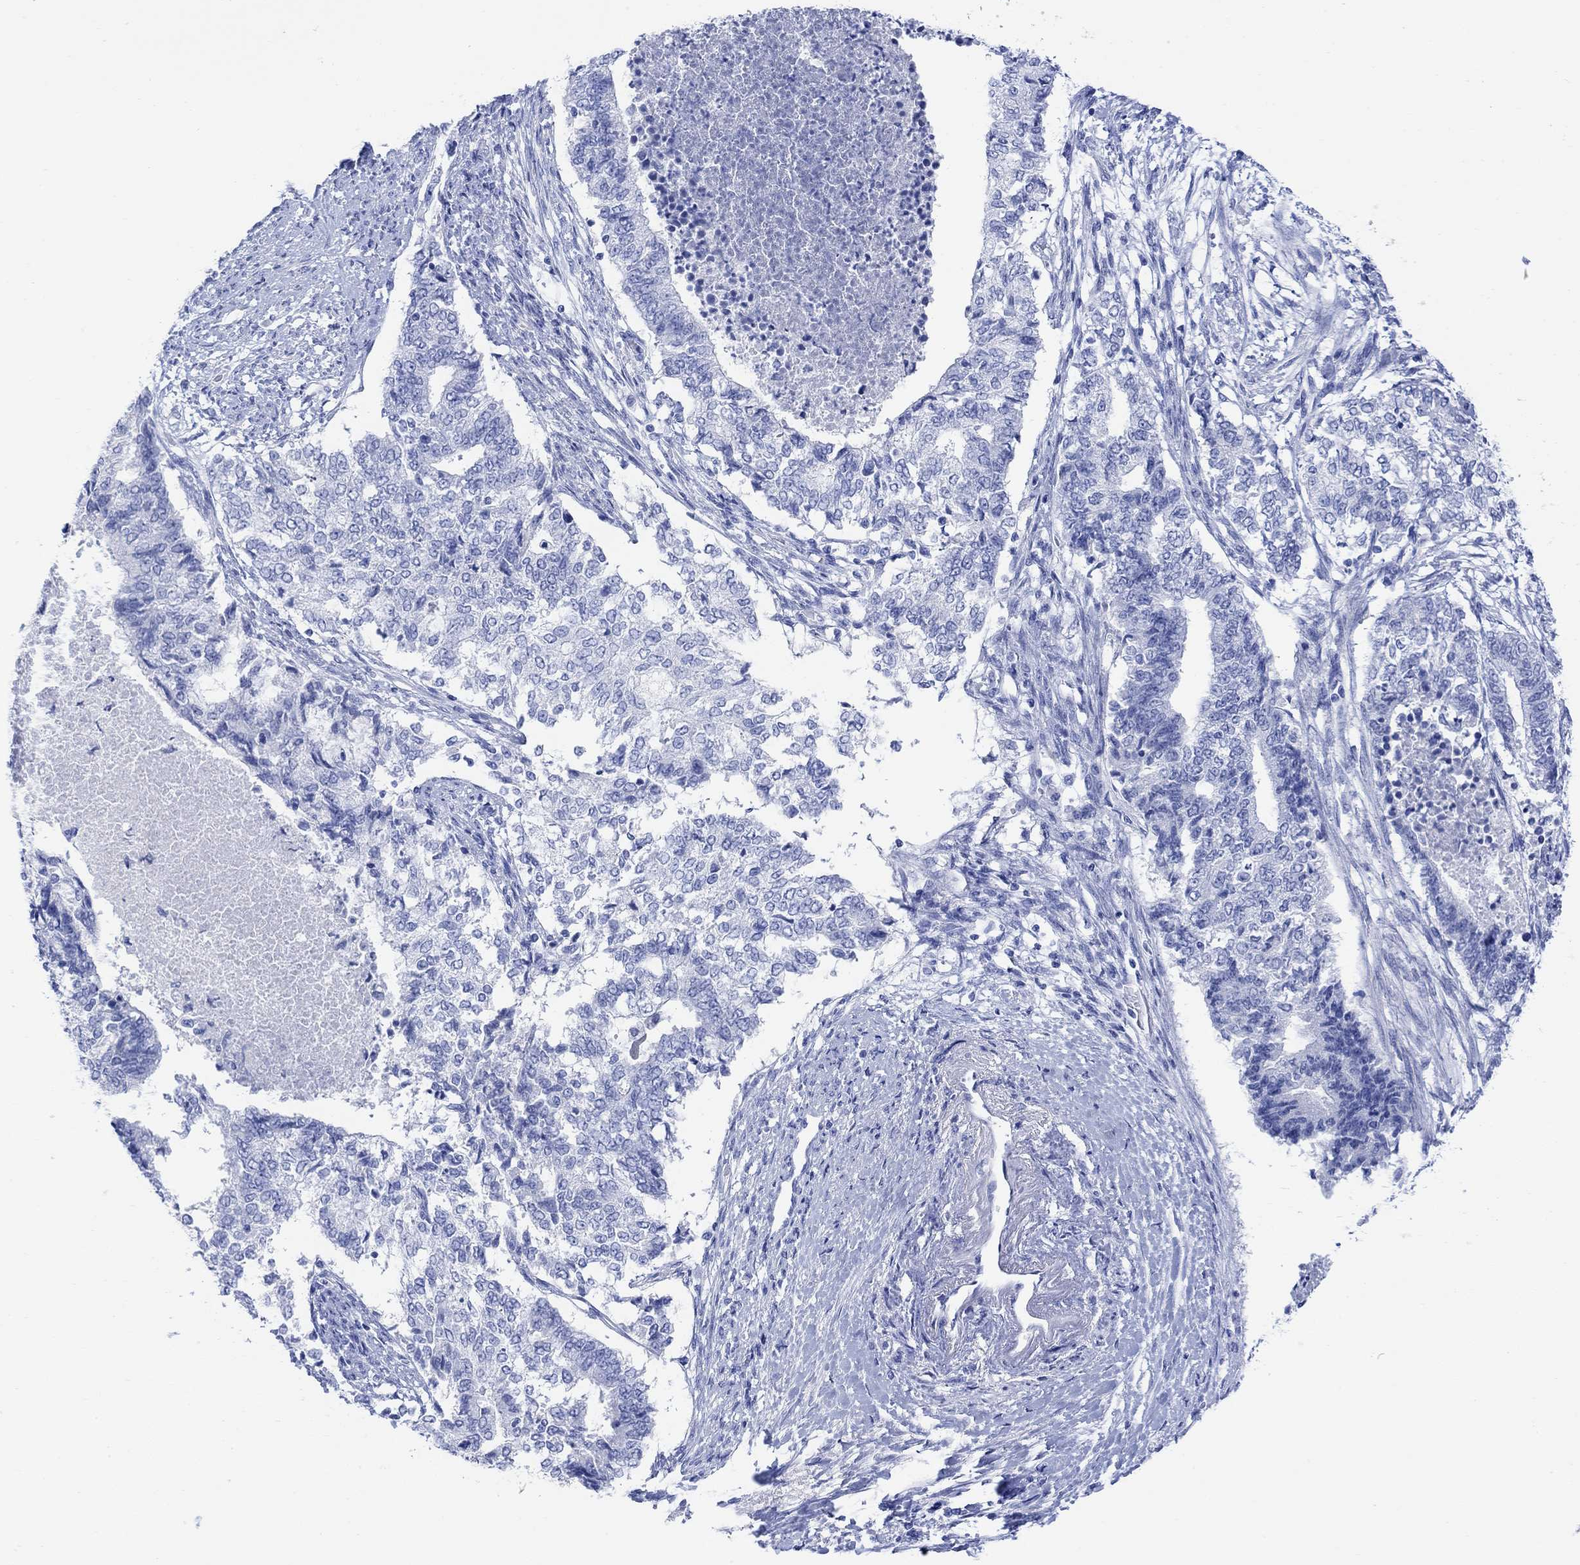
{"staining": {"intensity": "negative", "quantity": "none", "location": "none"}, "tissue": "endometrial cancer", "cell_type": "Tumor cells", "image_type": "cancer", "snomed": [{"axis": "morphology", "description": "Adenocarcinoma, NOS"}, {"axis": "topography", "description": "Endometrium"}], "caption": "Immunohistochemistry photomicrograph of neoplastic tissue: human adenocarcinoma (endometrial) stained with DAB exhibits no significant protein expression in tumor cells. The staining is performed using DAB (3,3'-diaminobenzidine) brown chromogen with nuclei counter-stained in using hematoxylin.", "gene": "GNG13", "patient": {"sex": "female", "age": 65}}